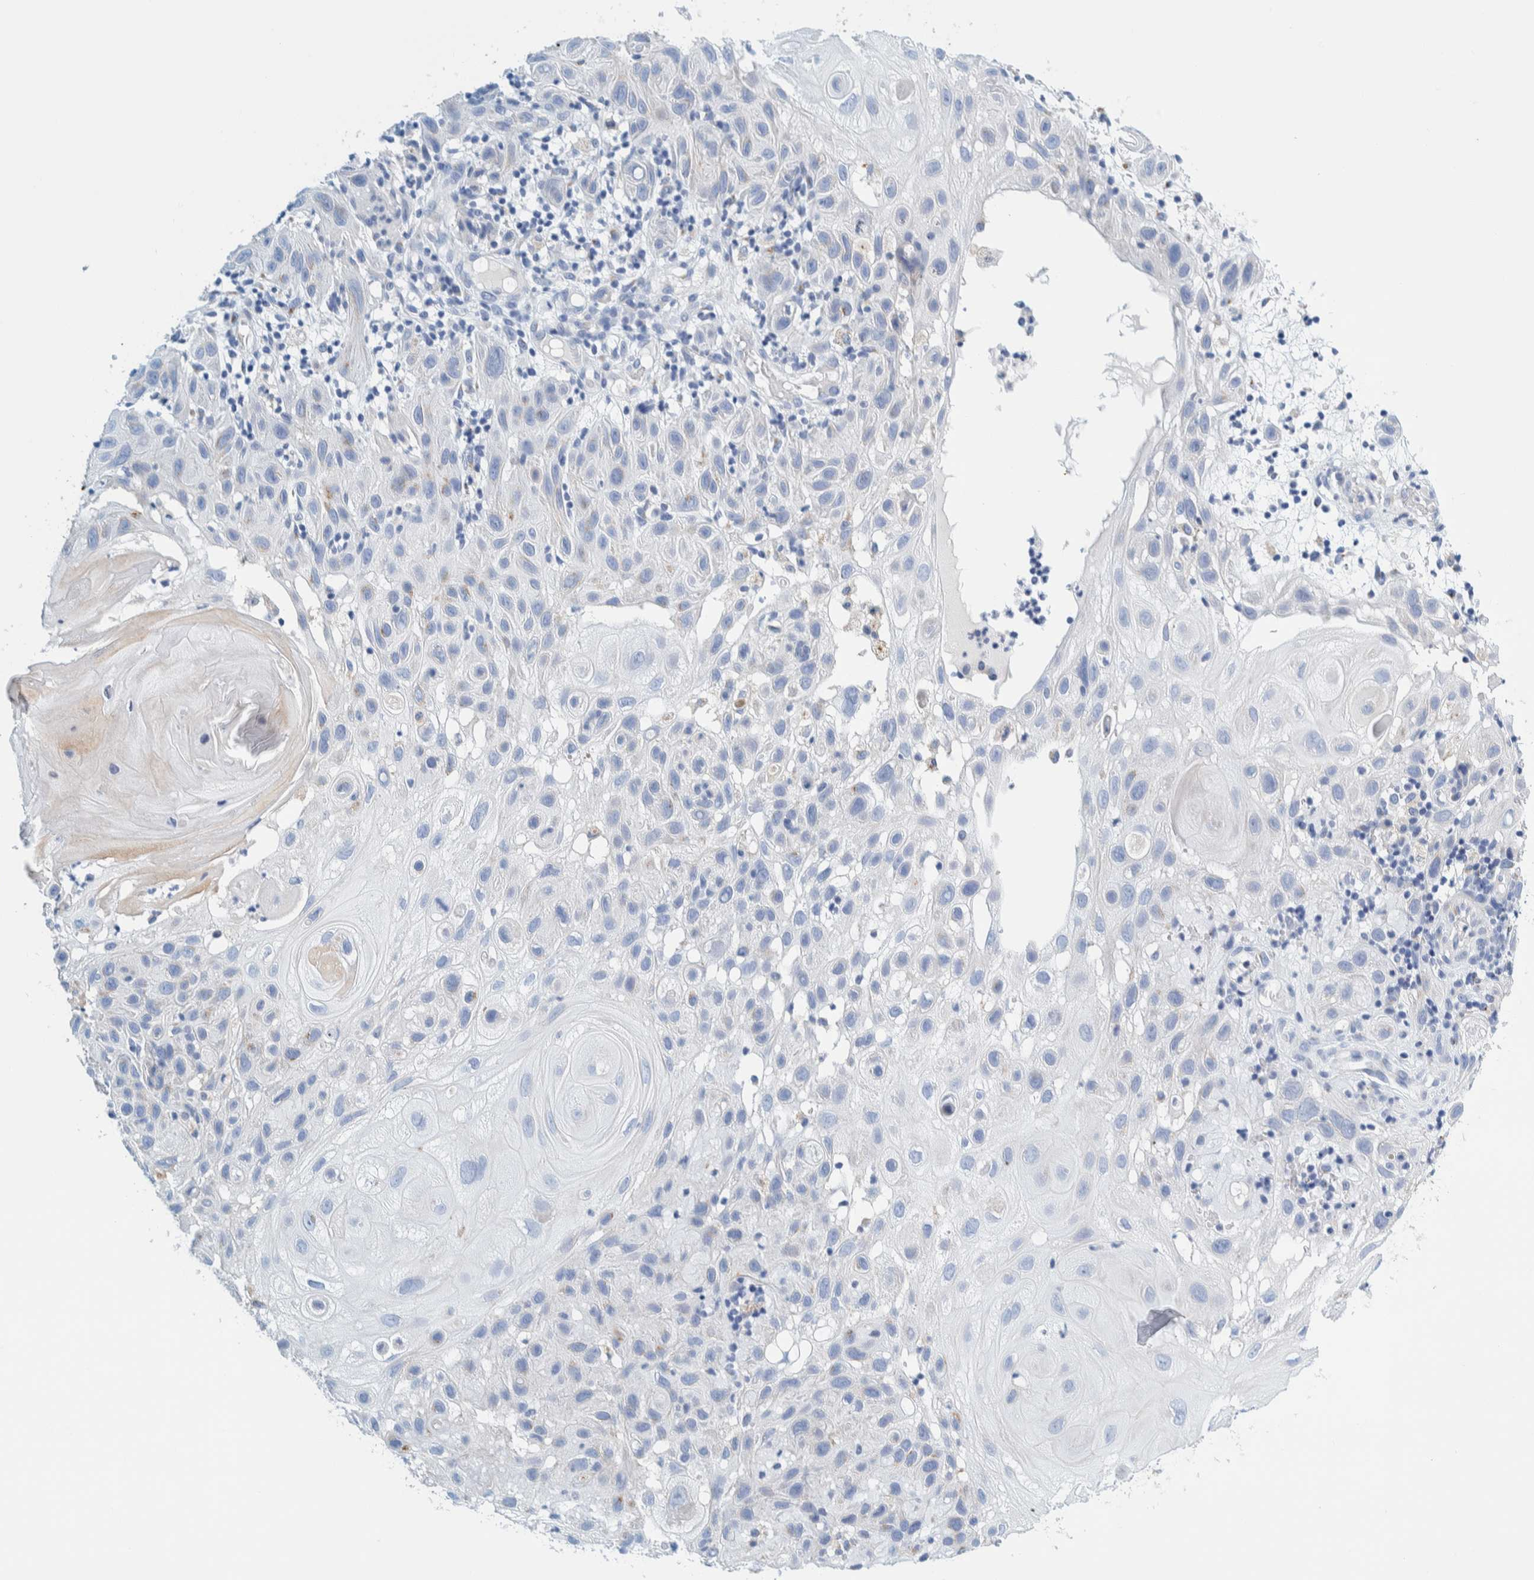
{"staining": {"intensity": "negative", "quantity": "none", "location": "none"}, "tissue": "skin cancer", "cell_type": "Tumor cells", "image_type": "cancer", "snomed": [{"axis": "morphology", "description": "Squamous cell carcinoma, NOS"}, {"axis": "topography", "description": "Skin"}], "caption": "High magnification brightfield microscopy of skin cancer stained with DAB (brown) and counterstained with hematoxylin (blue): tumor cells show no significant staining. The staining is performed using DAB brown chromogen with nuclei counter-stained in using hematoxylin.", "gene": "MOG", "patient": {"sex": "female", "age": 96}}